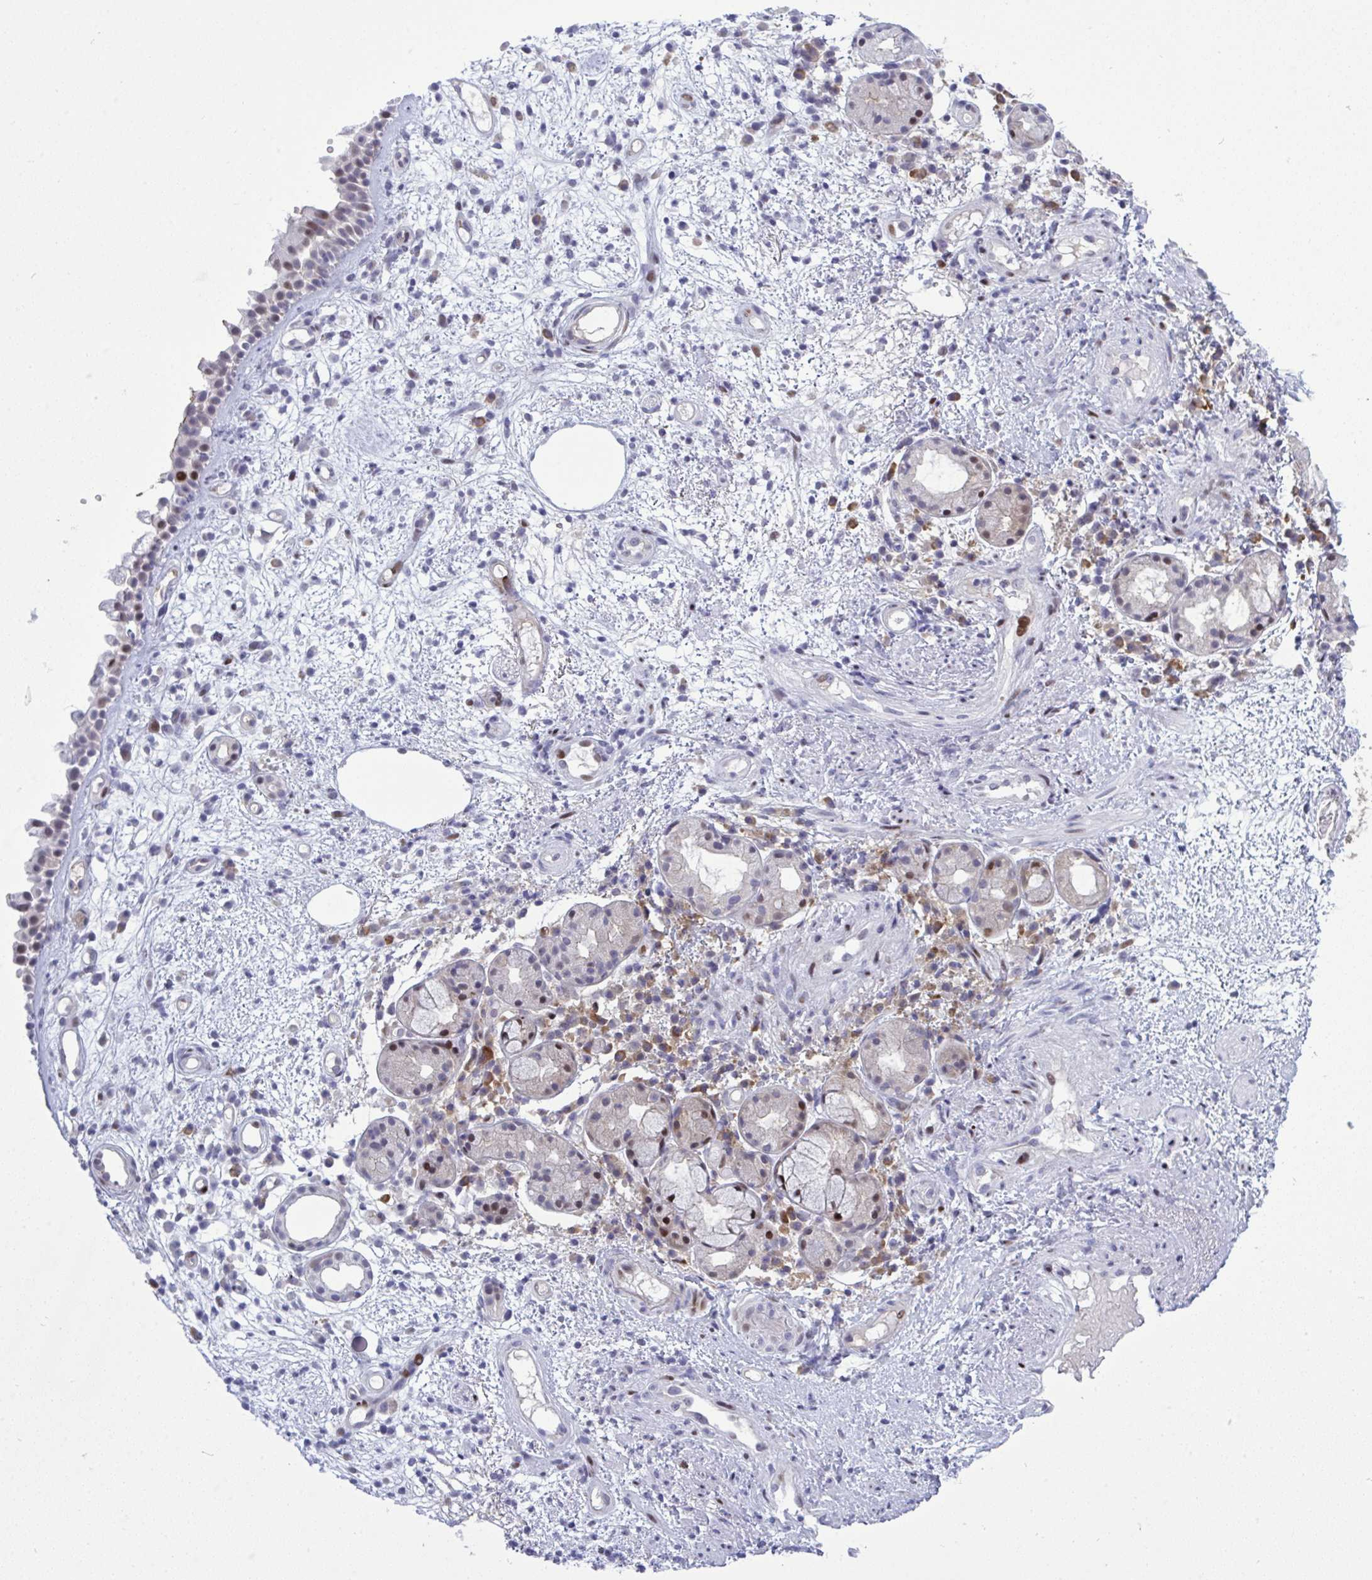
{"staining": {"intensity": "moderate", "quantity": "<25%", "location": "nuclear"}, "tissue": "nasopharynx", "cell_type": "Respiratory epithelial cells", "image_type": "normal", "snomed": [{"axis": "morphology", "description": "Normal tissue, NOS"}, {"axis": "morphology", "description": "Inflammation, NOS"}, {"axis": "topography", "description": "Nasopharynx"}], "caption": "Benign nasopharynx shows moderate nuclear expression in approximately <25% of respiratory epithelial cells, visualized by immunohistochemistry. Using DAB (brown) and hematoxylin (blue) stains, captured at high magnification using brightfield microscopy.", "gene": "TAB1", "patient": {"sex": "male", "age": 54}}